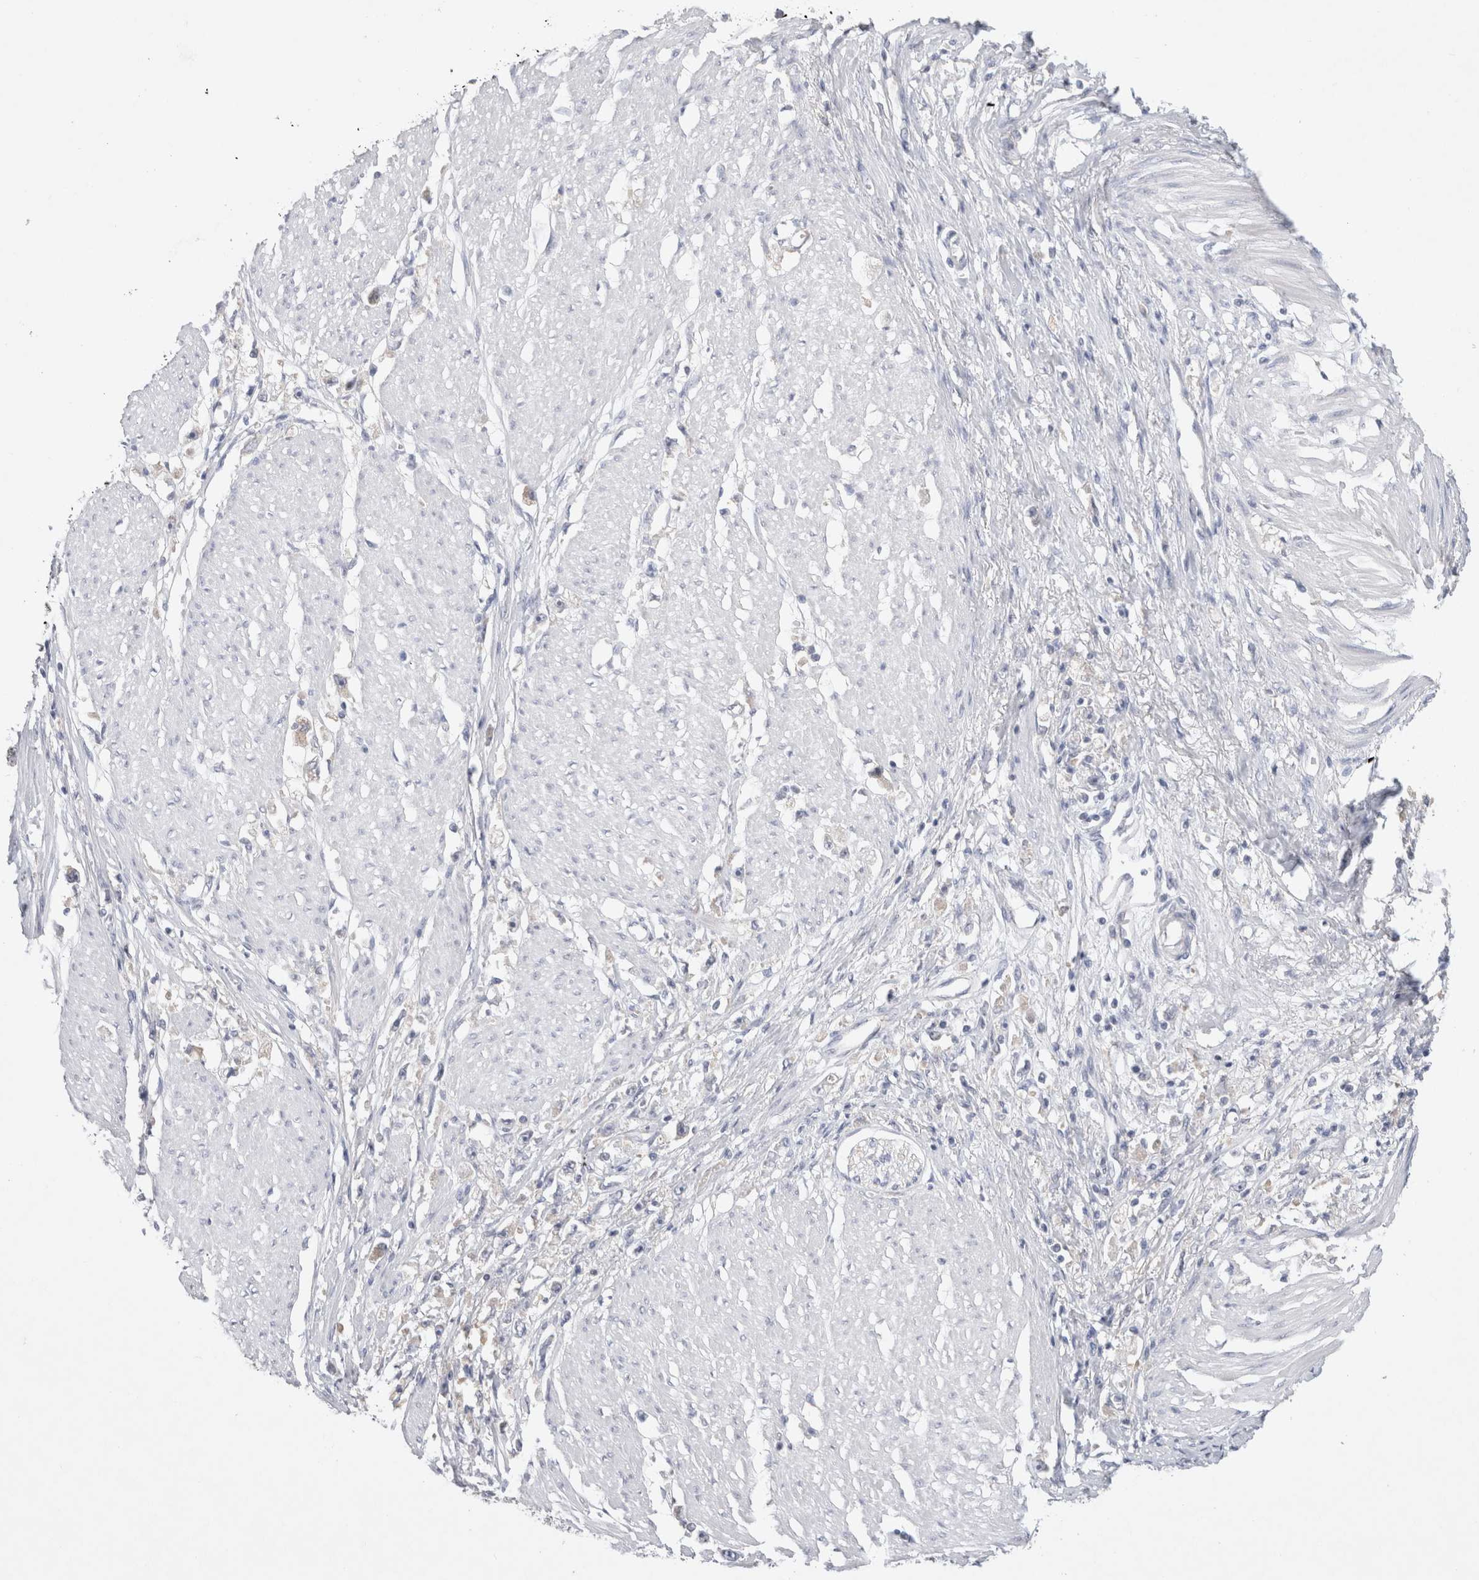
{"staining": {"intensity": "negative", "quantity": "none", "location": "none"}, "tissue": "stomach cancer", "cell_type": "Tumor cells", "image_type": "cancer", "snomed": [{"axis": "morphology", "description": "Adenocarcinoma, NOS"}, {"axis": "topography", "description": "Stomach"}], "caption": "DAB immunohistochemical staining of stomach cancer (adenocarcinoma) exhibits no significant positivity in tumor cells.", "gene": "GAS1", "patient": {"sex": "female", "age": 59}}